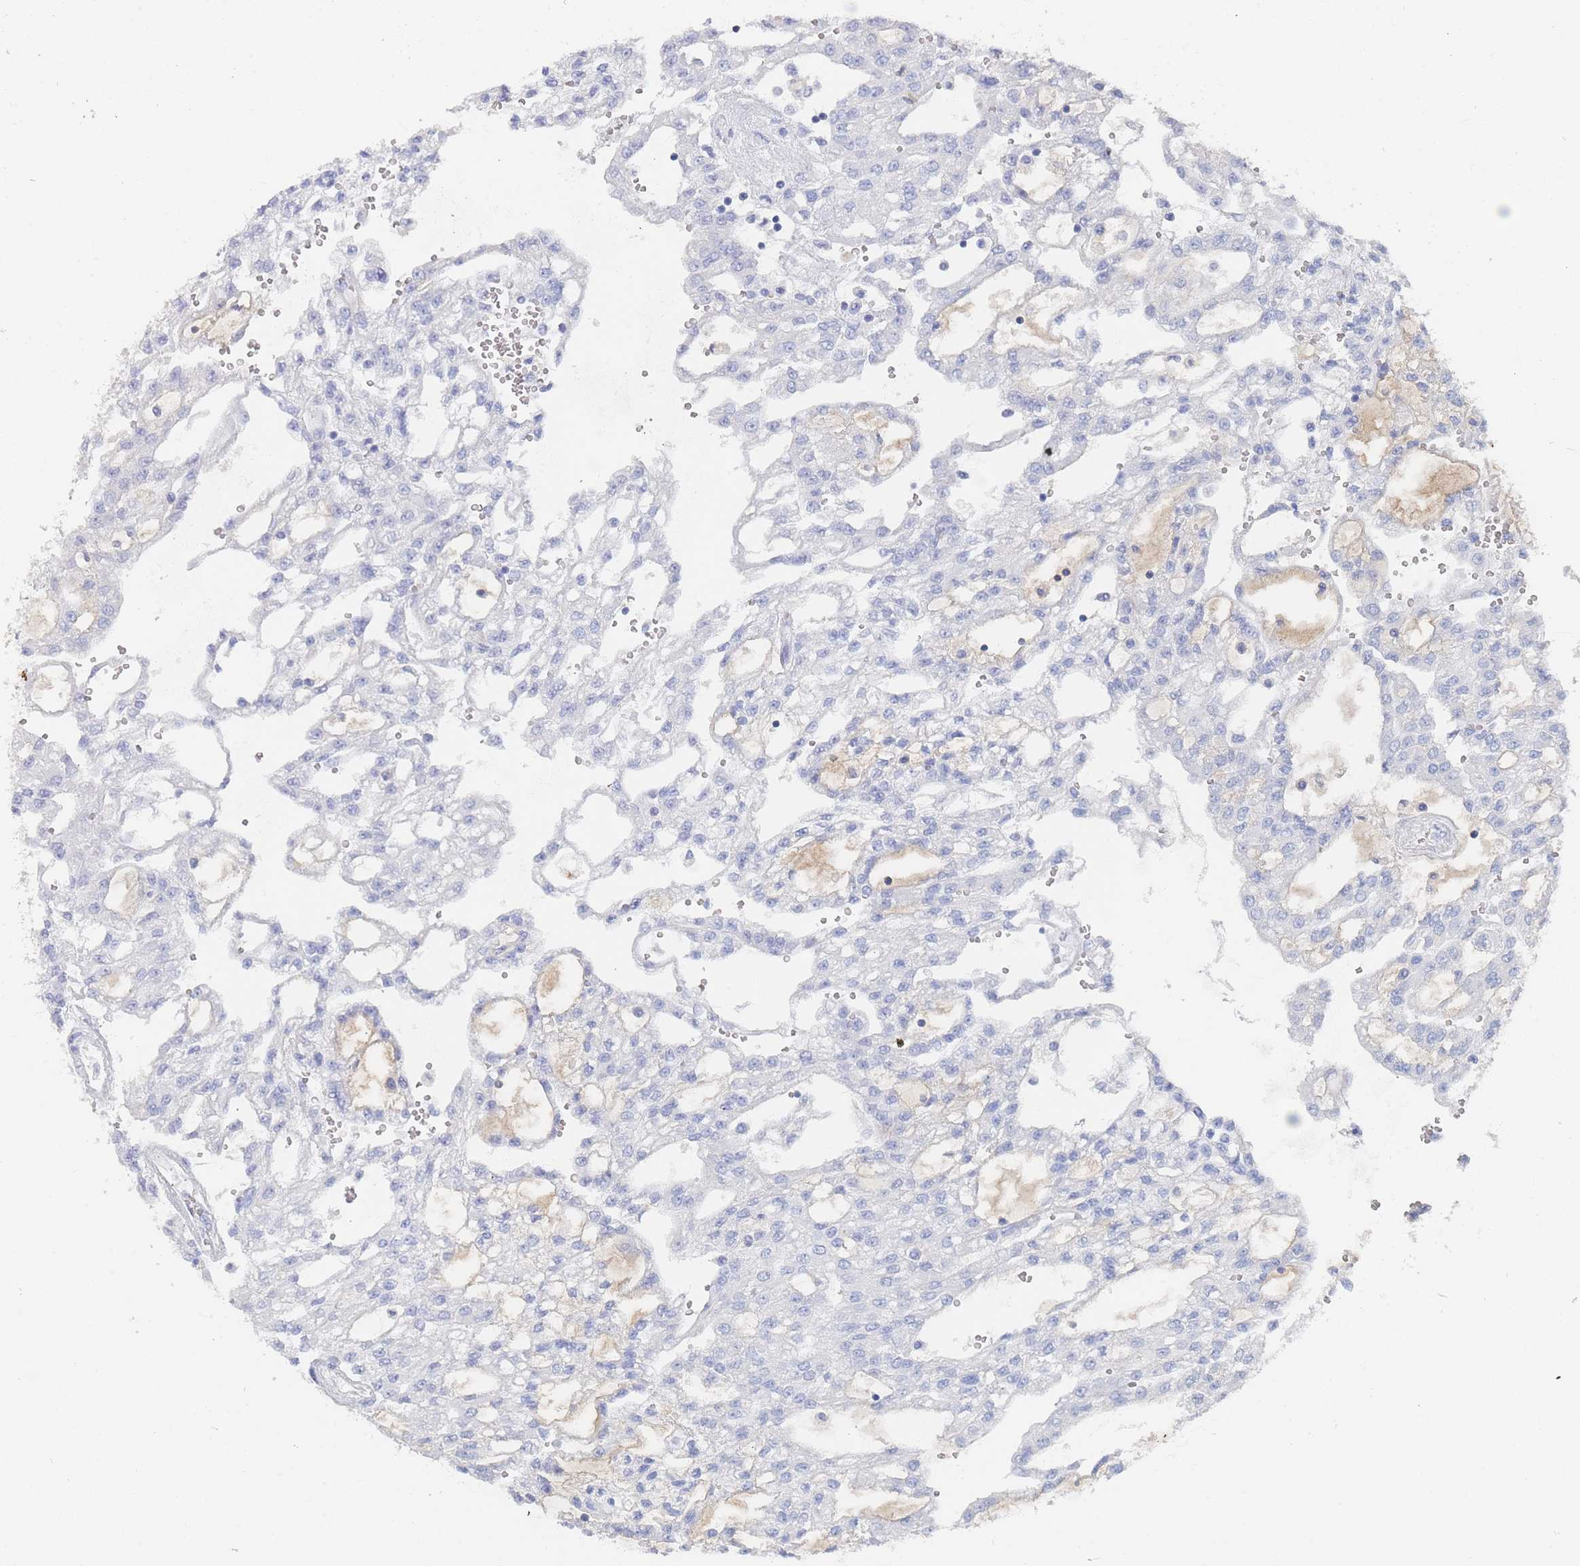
{"staining": {"intensity": "negative", "quantity": "none", "location": "none"}, "tissue": "renal cancer", "cell_type": "Tumor cells", "image_type": "cancer", "snomed": [{"axis": "morphology", "description": "Adenocarcinoma, NOS"}, {"axis": "topography", "description": "Kidney"}], "caption": "This image is of adenocarcinoma (renal) stained with immunohistochemistry to label a protein in brown with the nuclei are counter-stained blue. There is no positivity in tumor cells.", "gene": "SLC25A35", "patient": {"sex": "male", "age": 63}}